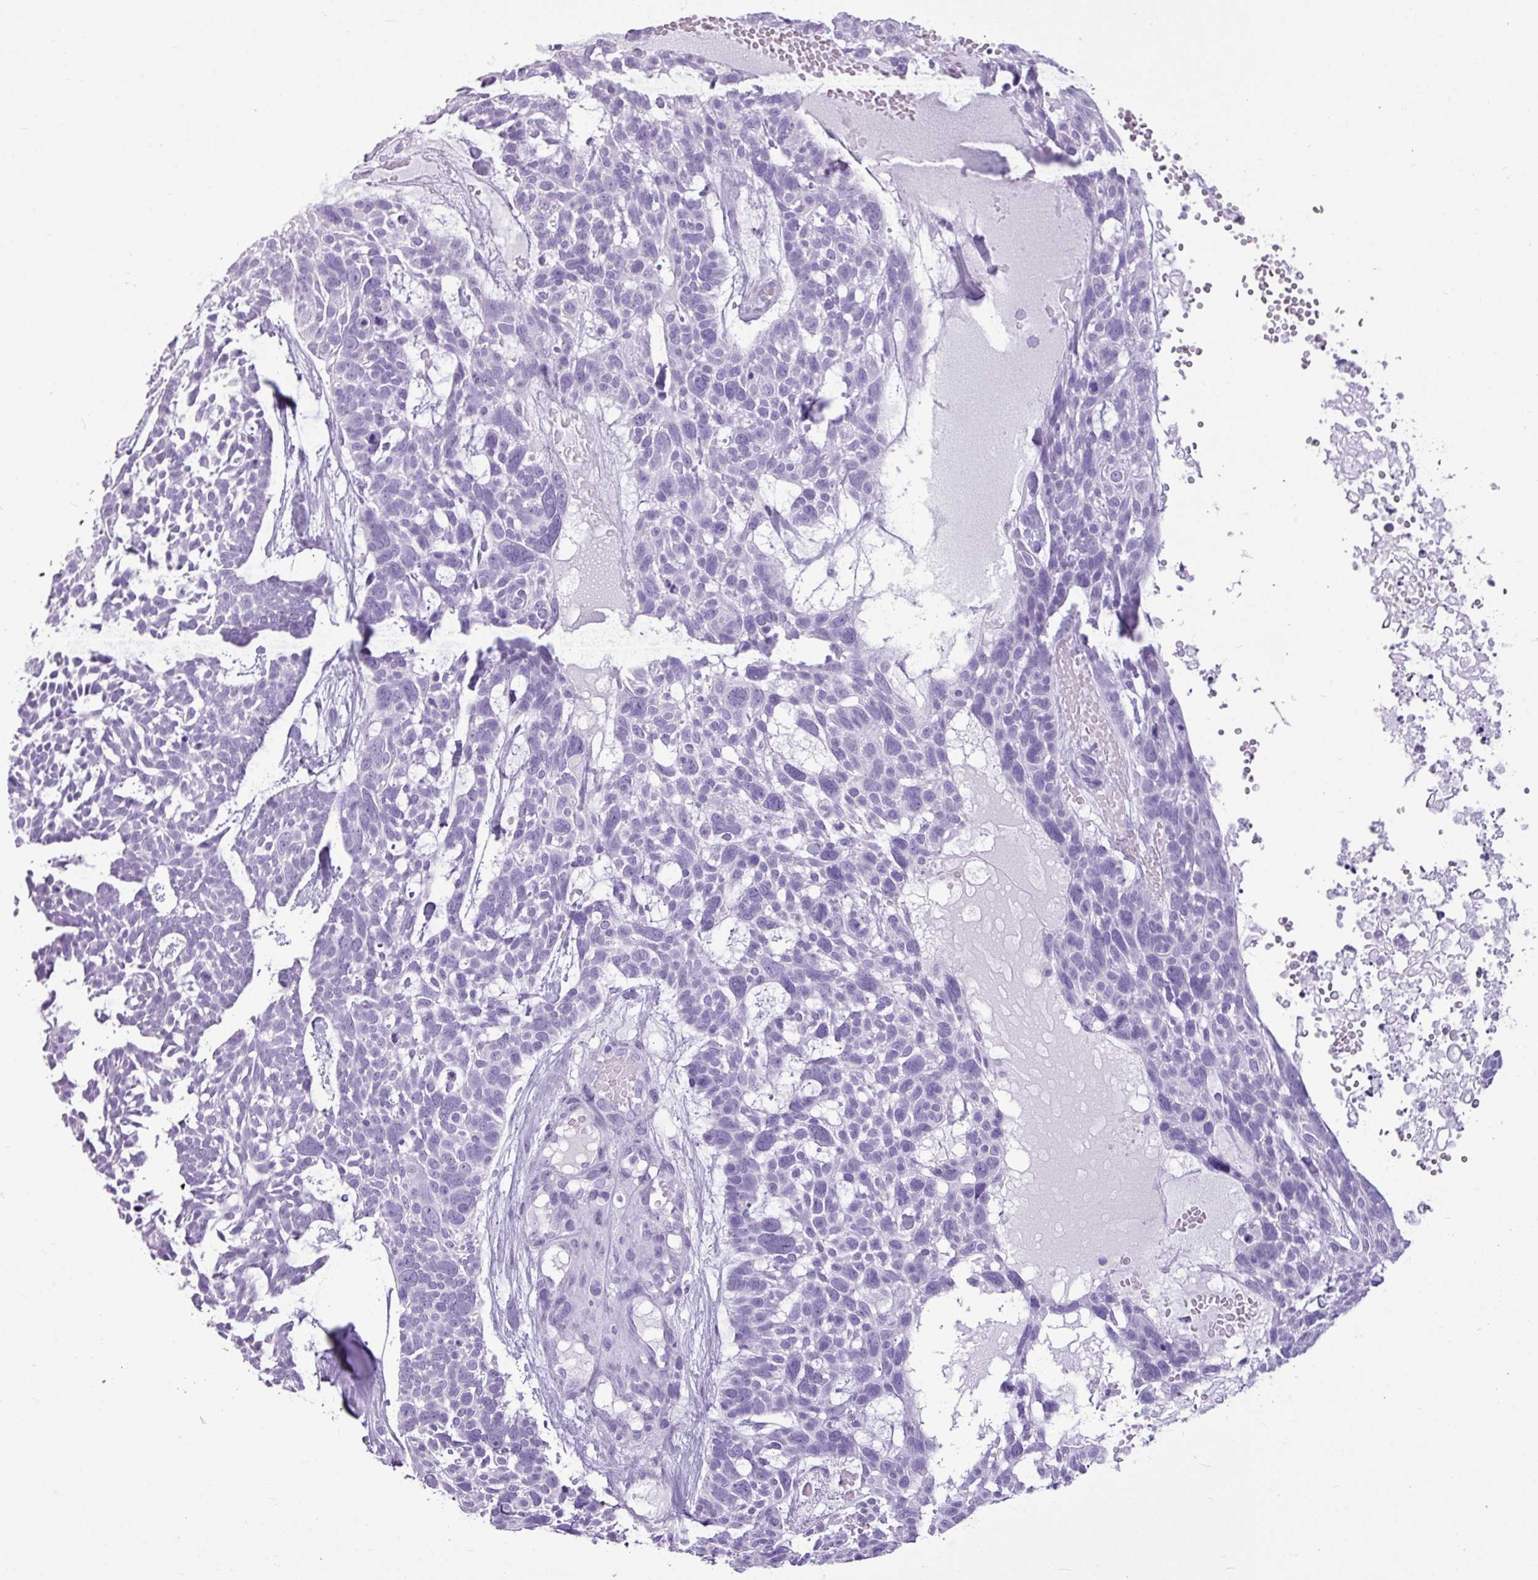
{"staining": {"intensity": "negative", "quantity": "none", "location": "none"}, "tissue": "skin cancer", "cell_type": "Tumor cells", "image_type": "cancer", "snomed": [{"axis": "morphology", "description": "Basal cell carcinoma"}, {"axis": "topography", "description": "Skin"}], "caption": "Immunohistochemistry of human skin cancer (basal cell carcinoma) reveals no expression in tumor cells.", "gene": "AMY1B", "patient": {"sex": "male", "age": 88}}